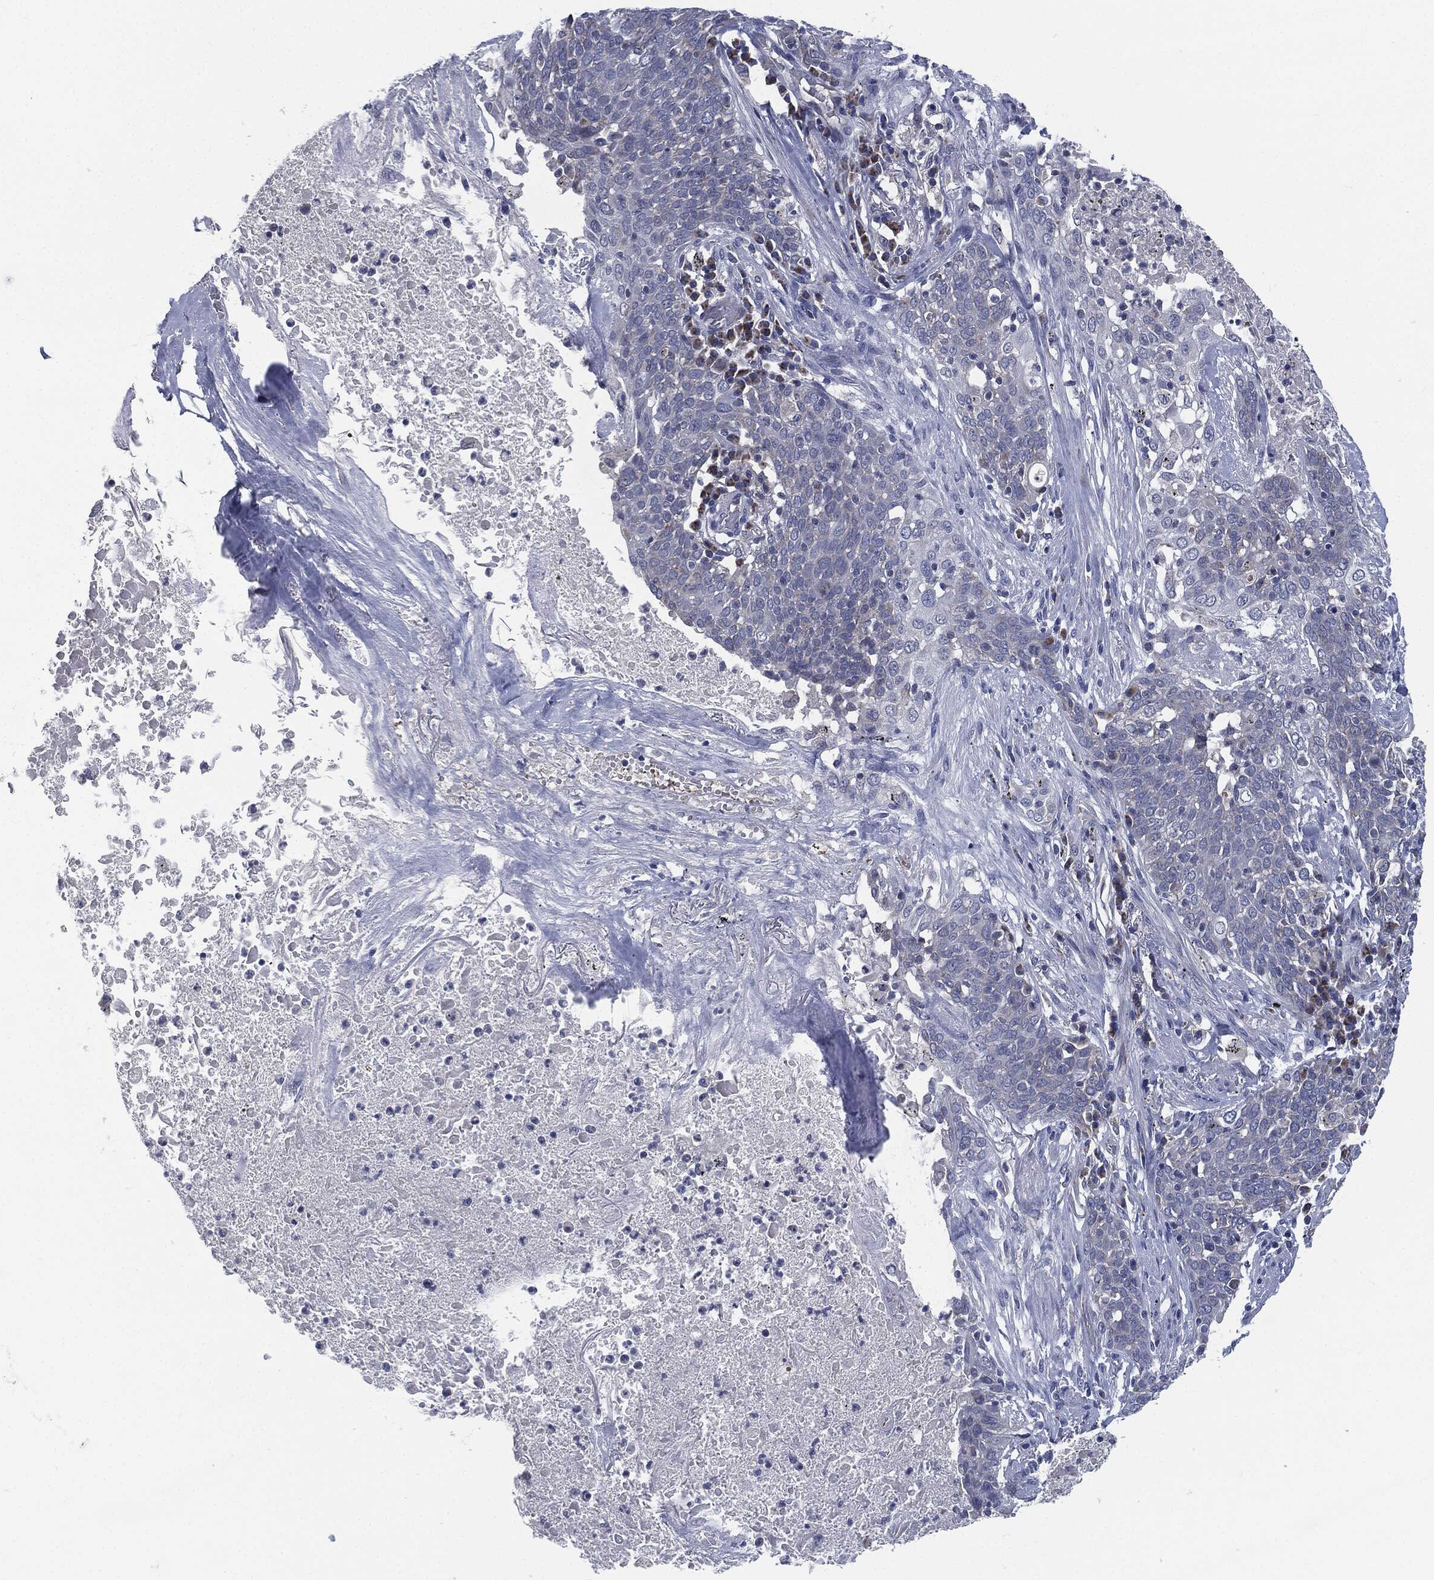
{"staining": {"intensity": "moderate", "quantity": "<25%", "location": "cytoplasmic/membranous"}, "tissue": "lung cancer", "cell_type": "Tumor cells", "image_type": "cancer", "snomed": [{"axis": "morphology", "description": "Squamous cell carcinoma, NOS"}, {"axis": "topography", "description": "Lung"}], "caption": "Protein expression analysis of squamous cell carcinoma (lung) reveals moderate cytoplasmic/membranous expression in approximately <25% of tumor cells. (DAB (3,3'-diaminobenzidine) IHC with brightfield microscopy, high magnification).", "gene": "SIGLEC9", "patient": {"sex": "male", "age": 82}}